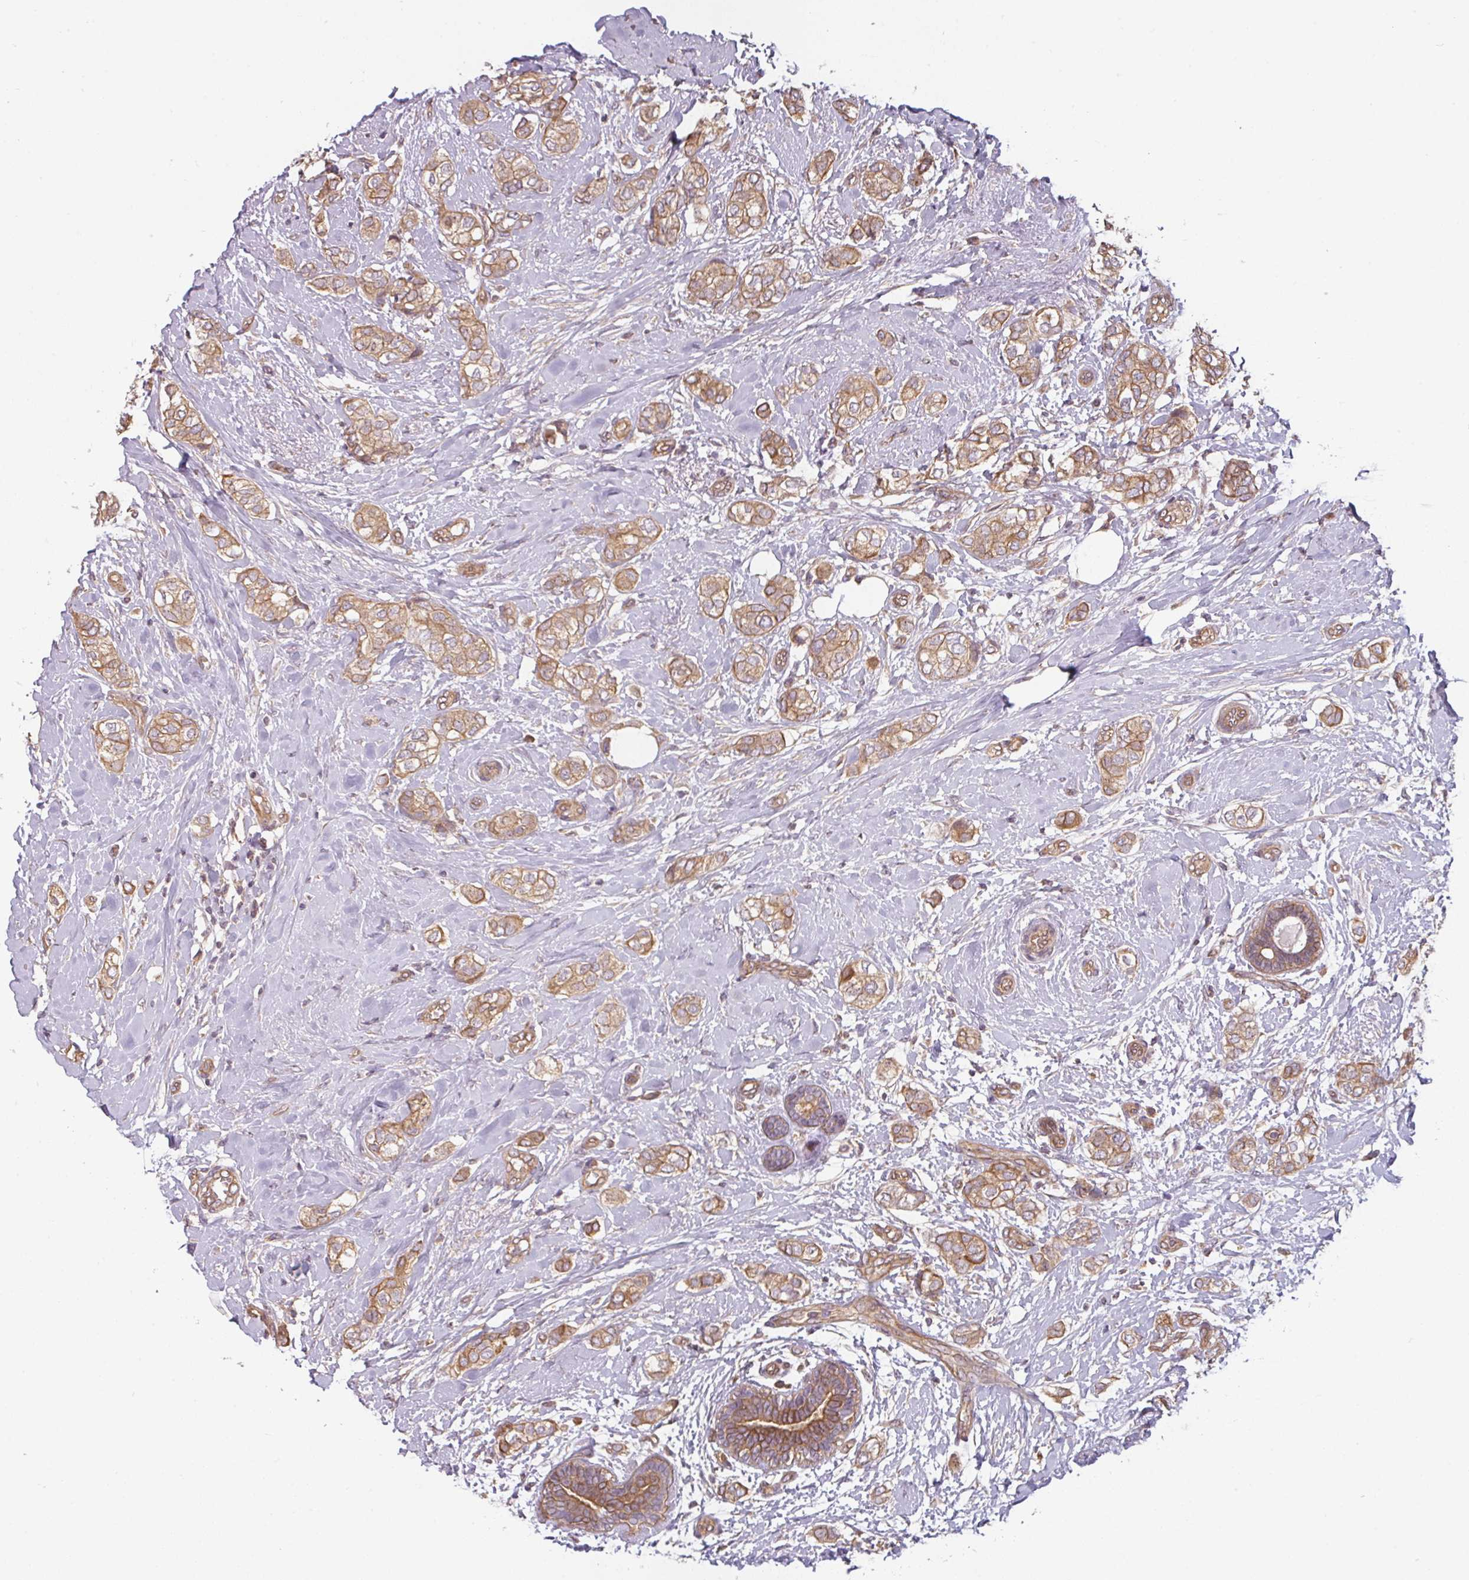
{"staining": {"intensity": "moderate", "quantity": ">75%", "location": "cytoplasmic/membranous"}, "tissue": "breast cancer", "cell_type": "Tumor cells", "image_type": "cancer", "snomed": [{"axis": "morphology", "description": "Duct carcinoma"}, {"axis": "topography", "description": "Breast"}], "caption": "Immunohistochemistry histopathology image of human breast cancer (invasive ductal carcinoma) stained for a protein (brown), which exhibits medium levels of moderate cytoplasmic/membranous staining in approximately >75% of tumor cells.", "gene": "RNF31", "patient": {"sex": "female", "age": 73}}